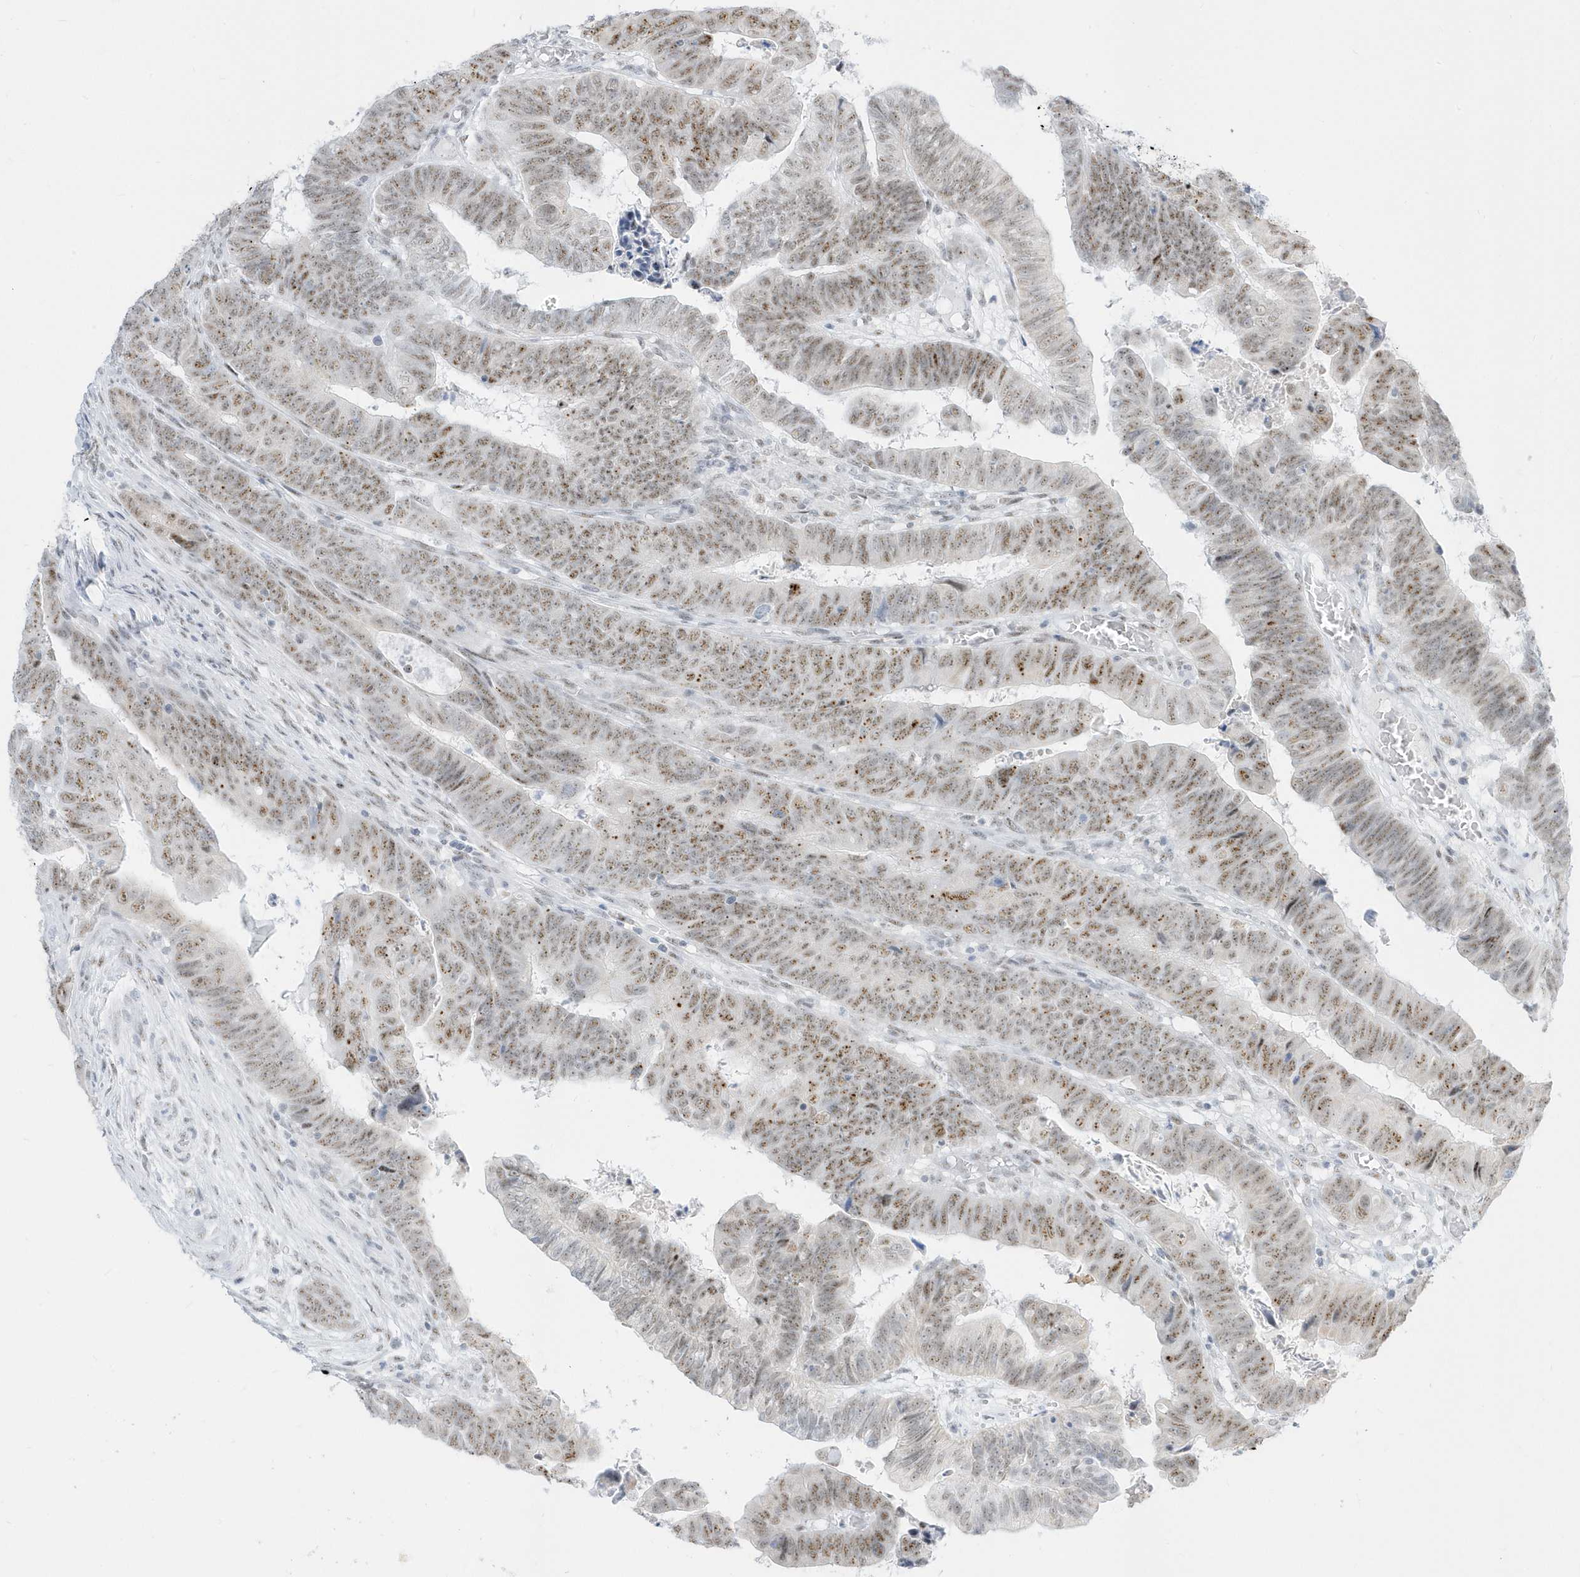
{"staining": {"intensity": "moderate", "quantity": ">75%", "location": "nuclear"}, "tissue": "colorectal cancer", "cell_type": "Tumor cells", "image_type": "cancer", "snomed": [{"axis": "morphology", "description": "Normal tissue, NOS"}, {"axis": "morphology", "description": "Adenocarcinoma, NOS"}, {"axis": "topography", "description": "Rectum"}], "caption": "This is a photomicrograph of immunohistochemistry (IHC) staining of adenocarcinoma (colorectal), which shows moderate positivity in the nuclear of tumor cells.", "gene": "PLEKHN1", "patient": {"sex": "female", "age": 65}}